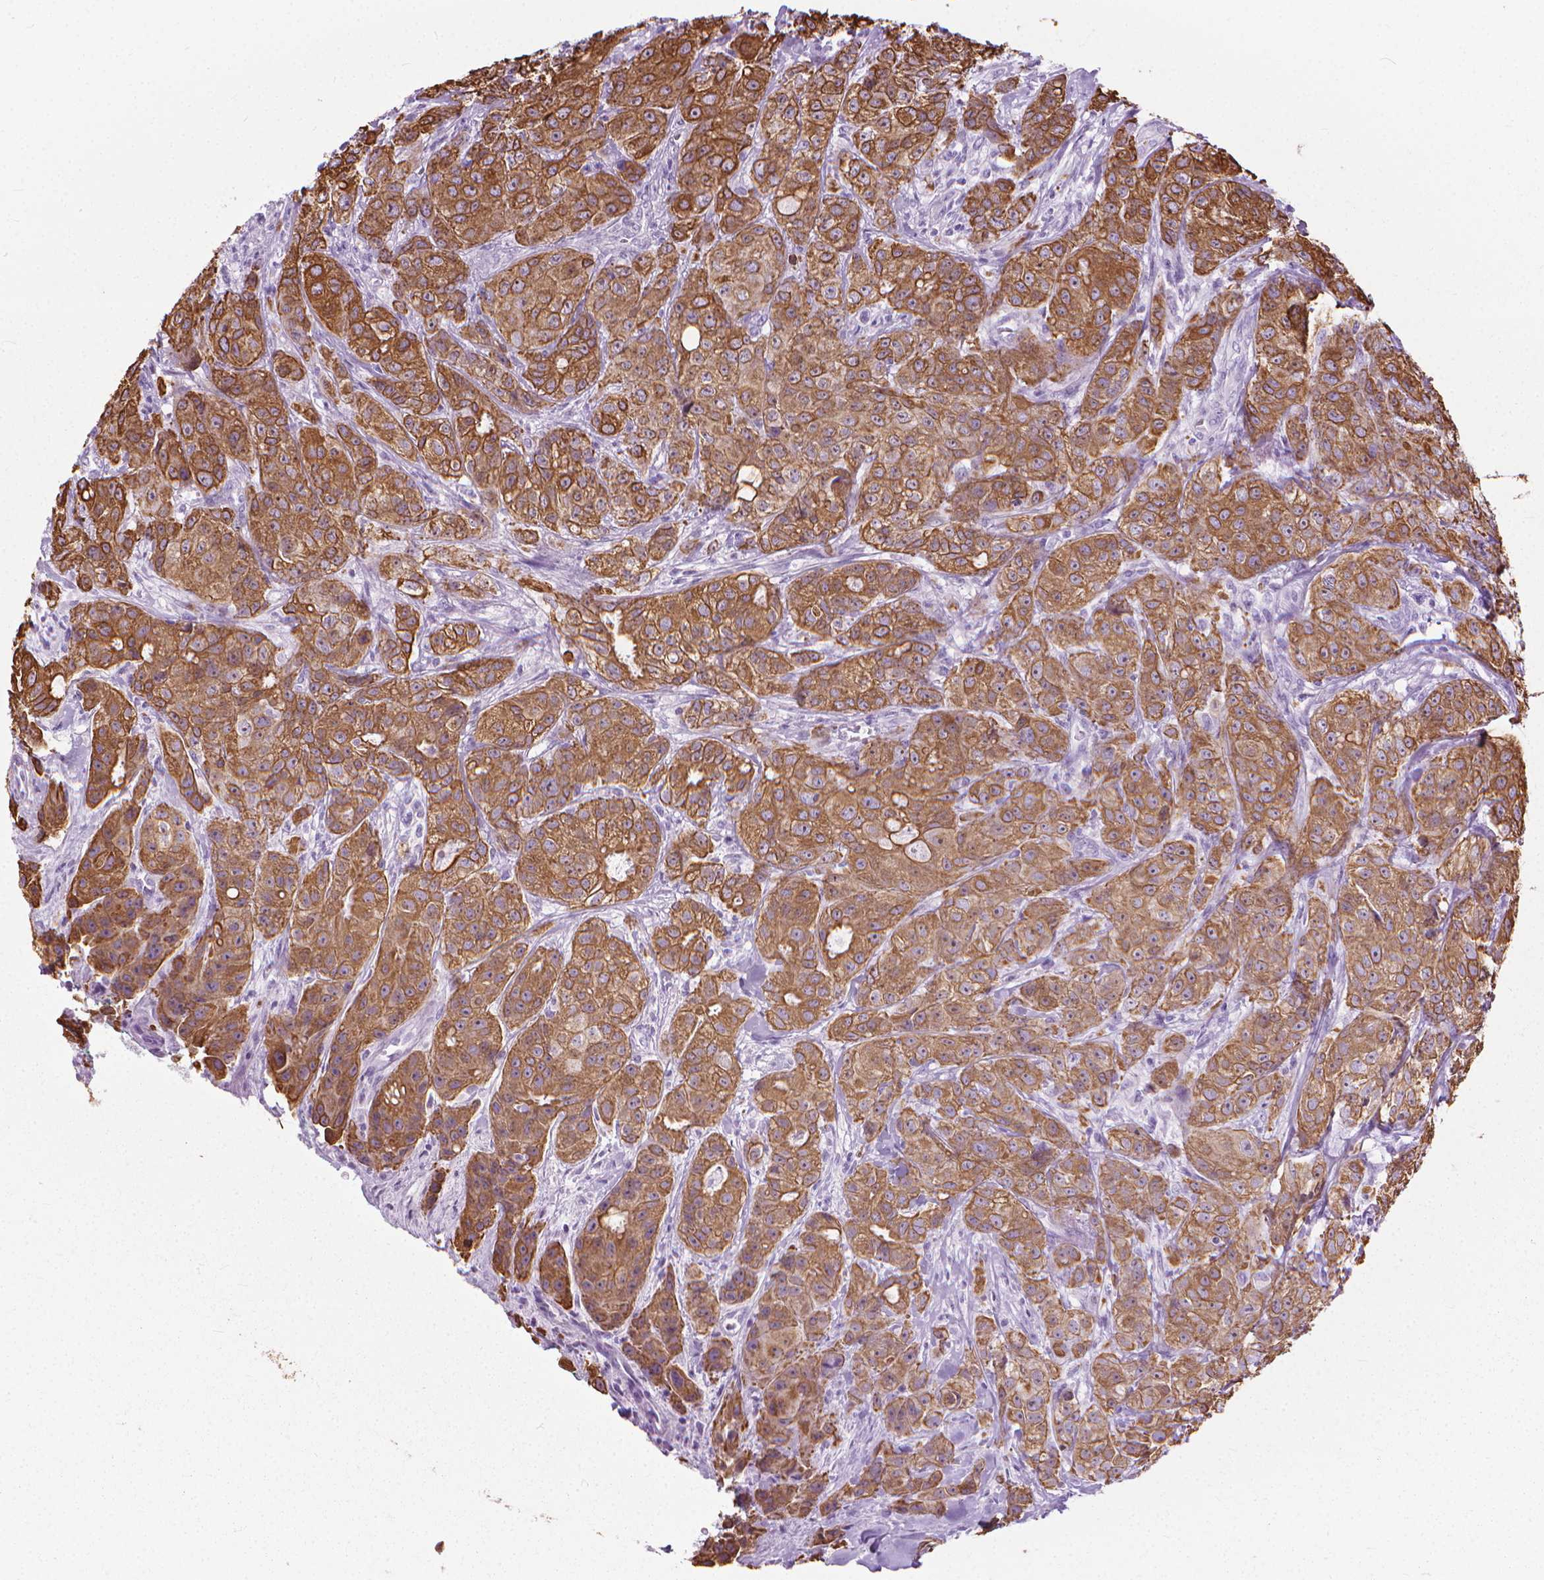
{"staining": {"intensity": "strong", "quantity": ">75%", "location": "cytoplasmic/membranous"}, "tissue": "breast cancer", "cell_type": "Tumor cells", "image_type": "cancer", "snomed": [{"axis": "morphology", "description": "Duct carcinoma"}, {"axis": "topography", "description": "Breast"}], "caption": "A brown stain highlights strong cytoplasmic/membranous positivity of a protein in human breast intraductal carcinoma tumor cells.", "gene": "HTR2B", "patient": {"sex": "female", "age": 43}}